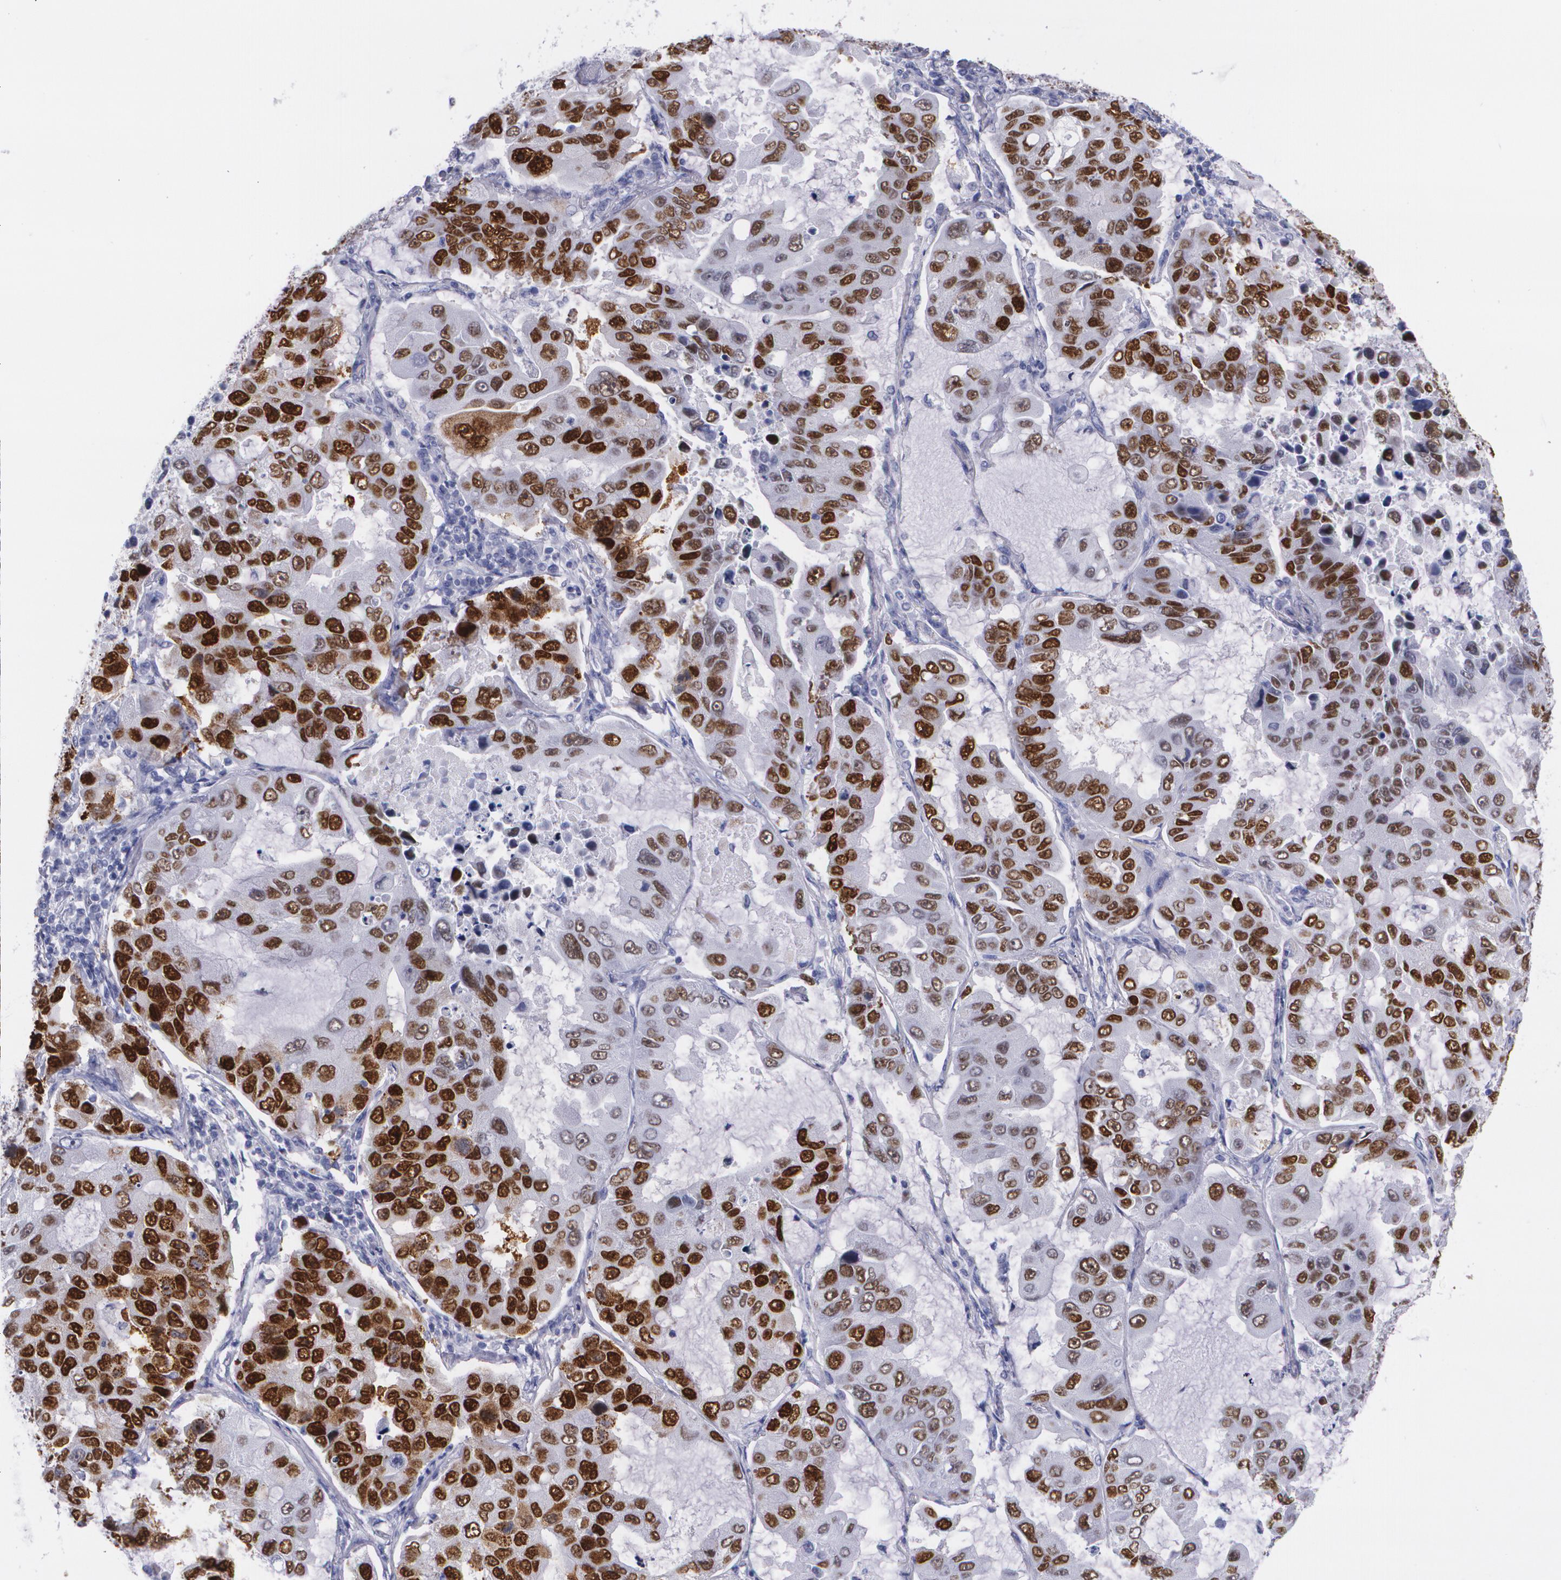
{"staining": {"intensity": "strong", "quantity": ">75%", "location": "nuclear"}, "tissue": "lung cancer", "cell_type": "Tumor cells", "image_type": "cancer", "snomed": [{"axis": "morphology", "description": "Adenocarcinoma, NOS"}, {"axis": "topography", "description": "Lung"}], "caption": "The photomicrograph shows a brown stain indicating the presence of a protein in the nuclear of tumor cells in adenocarcinoma (lung). The staining is performed using DAB brown chromogen to label protein expression. The nuclei are counter-stained blue using hematoxylin.", "gene": "TP53", "patient": {"sex": "male", "age": 64}}